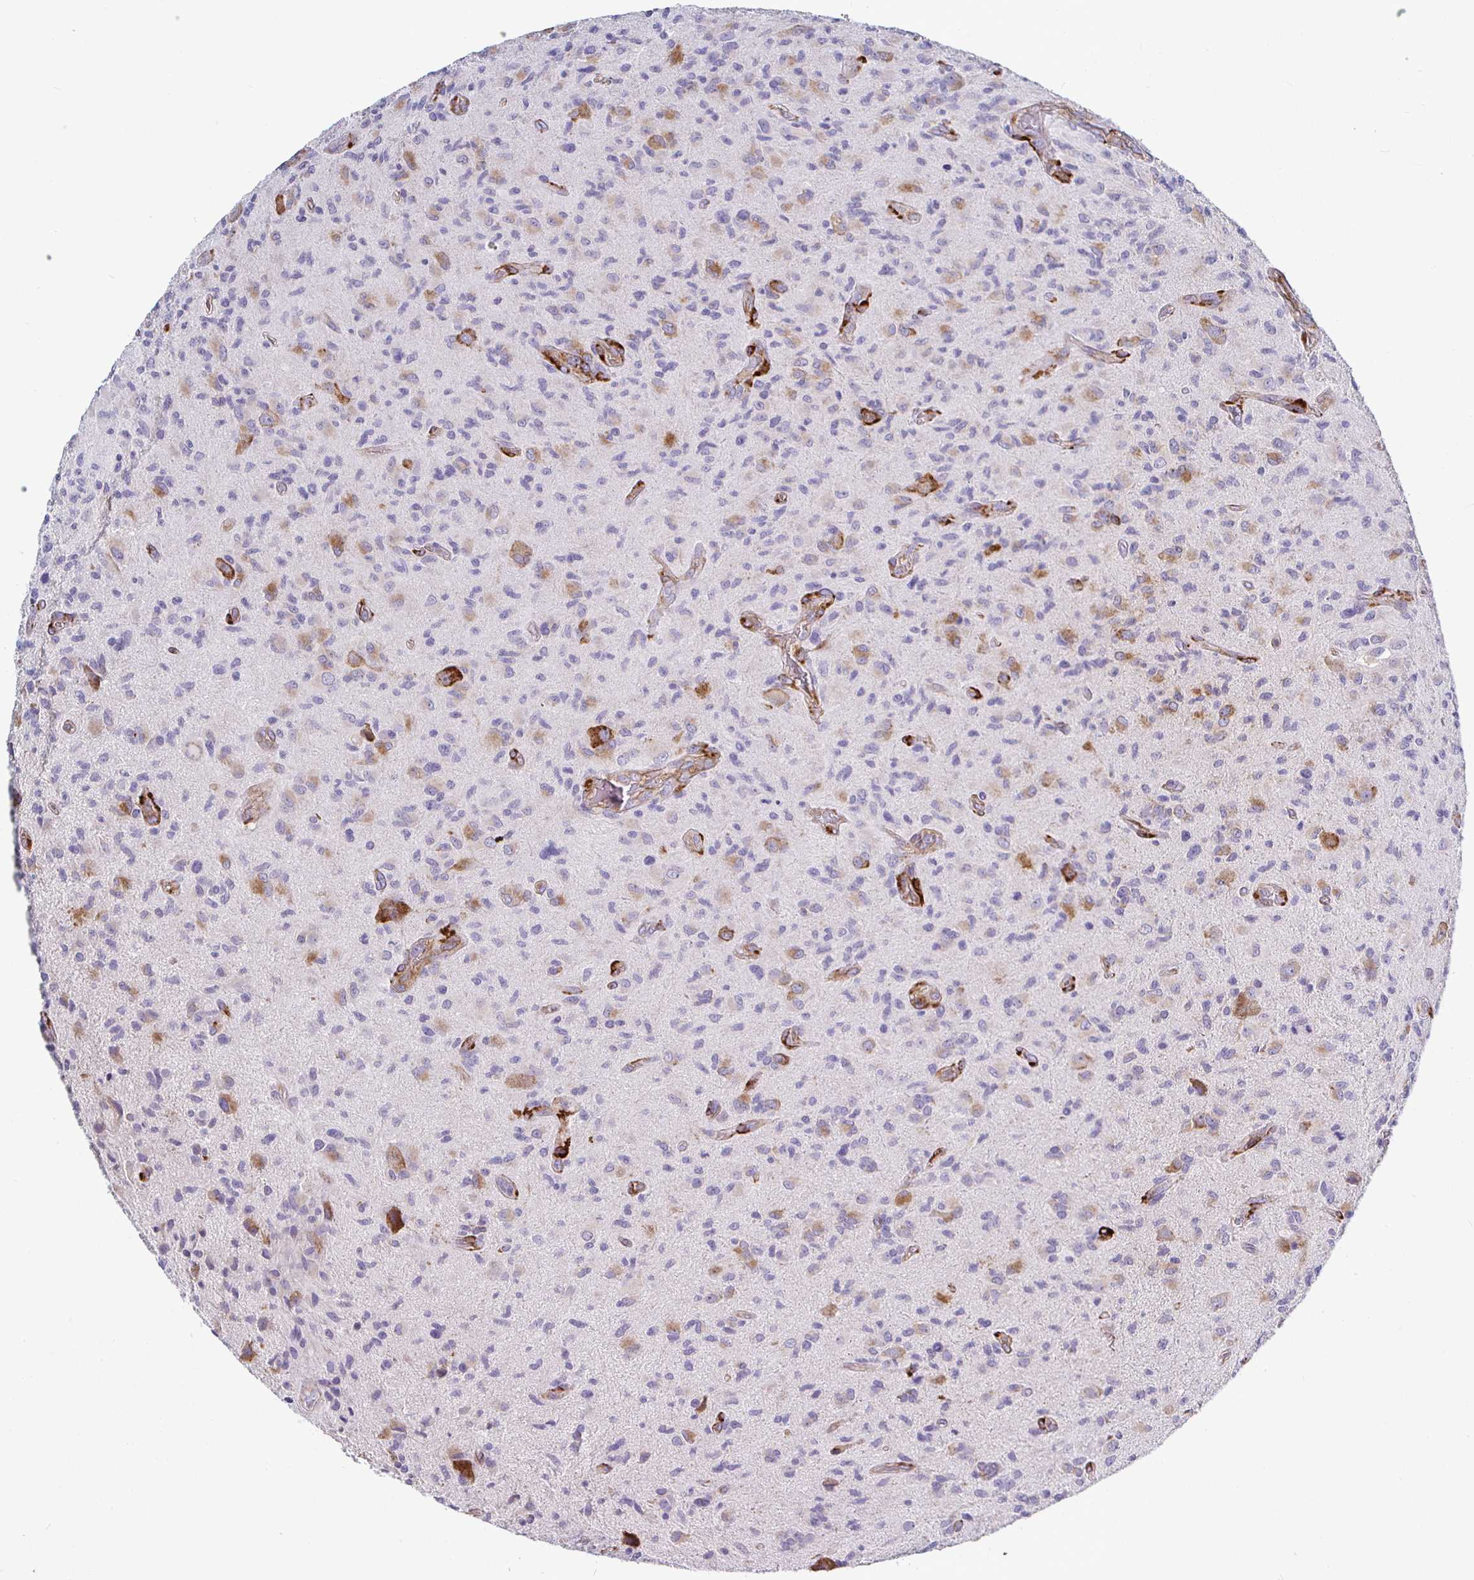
{"staining": {"intensity": "moderate", "quantity": "25%-75%", "location": "cytoplasmic/membranous"}, "tissue": "glioma", "cell_type": "Tumor cells", "image_type": "cancer", "snomed": [{"axis": "morphology", "description": "Glioma, malignant, High grade"}, {"axis": "topography", "description": "Brain"}], "caption": "About 25%-75% of tumor cells in human glioma reveal moderate cytoplasmic/membranous protein staining as visualized by brown immunohistochemical staining.", "gene": "P4HA2", "patient": {"sex": "female", "age": 65}}